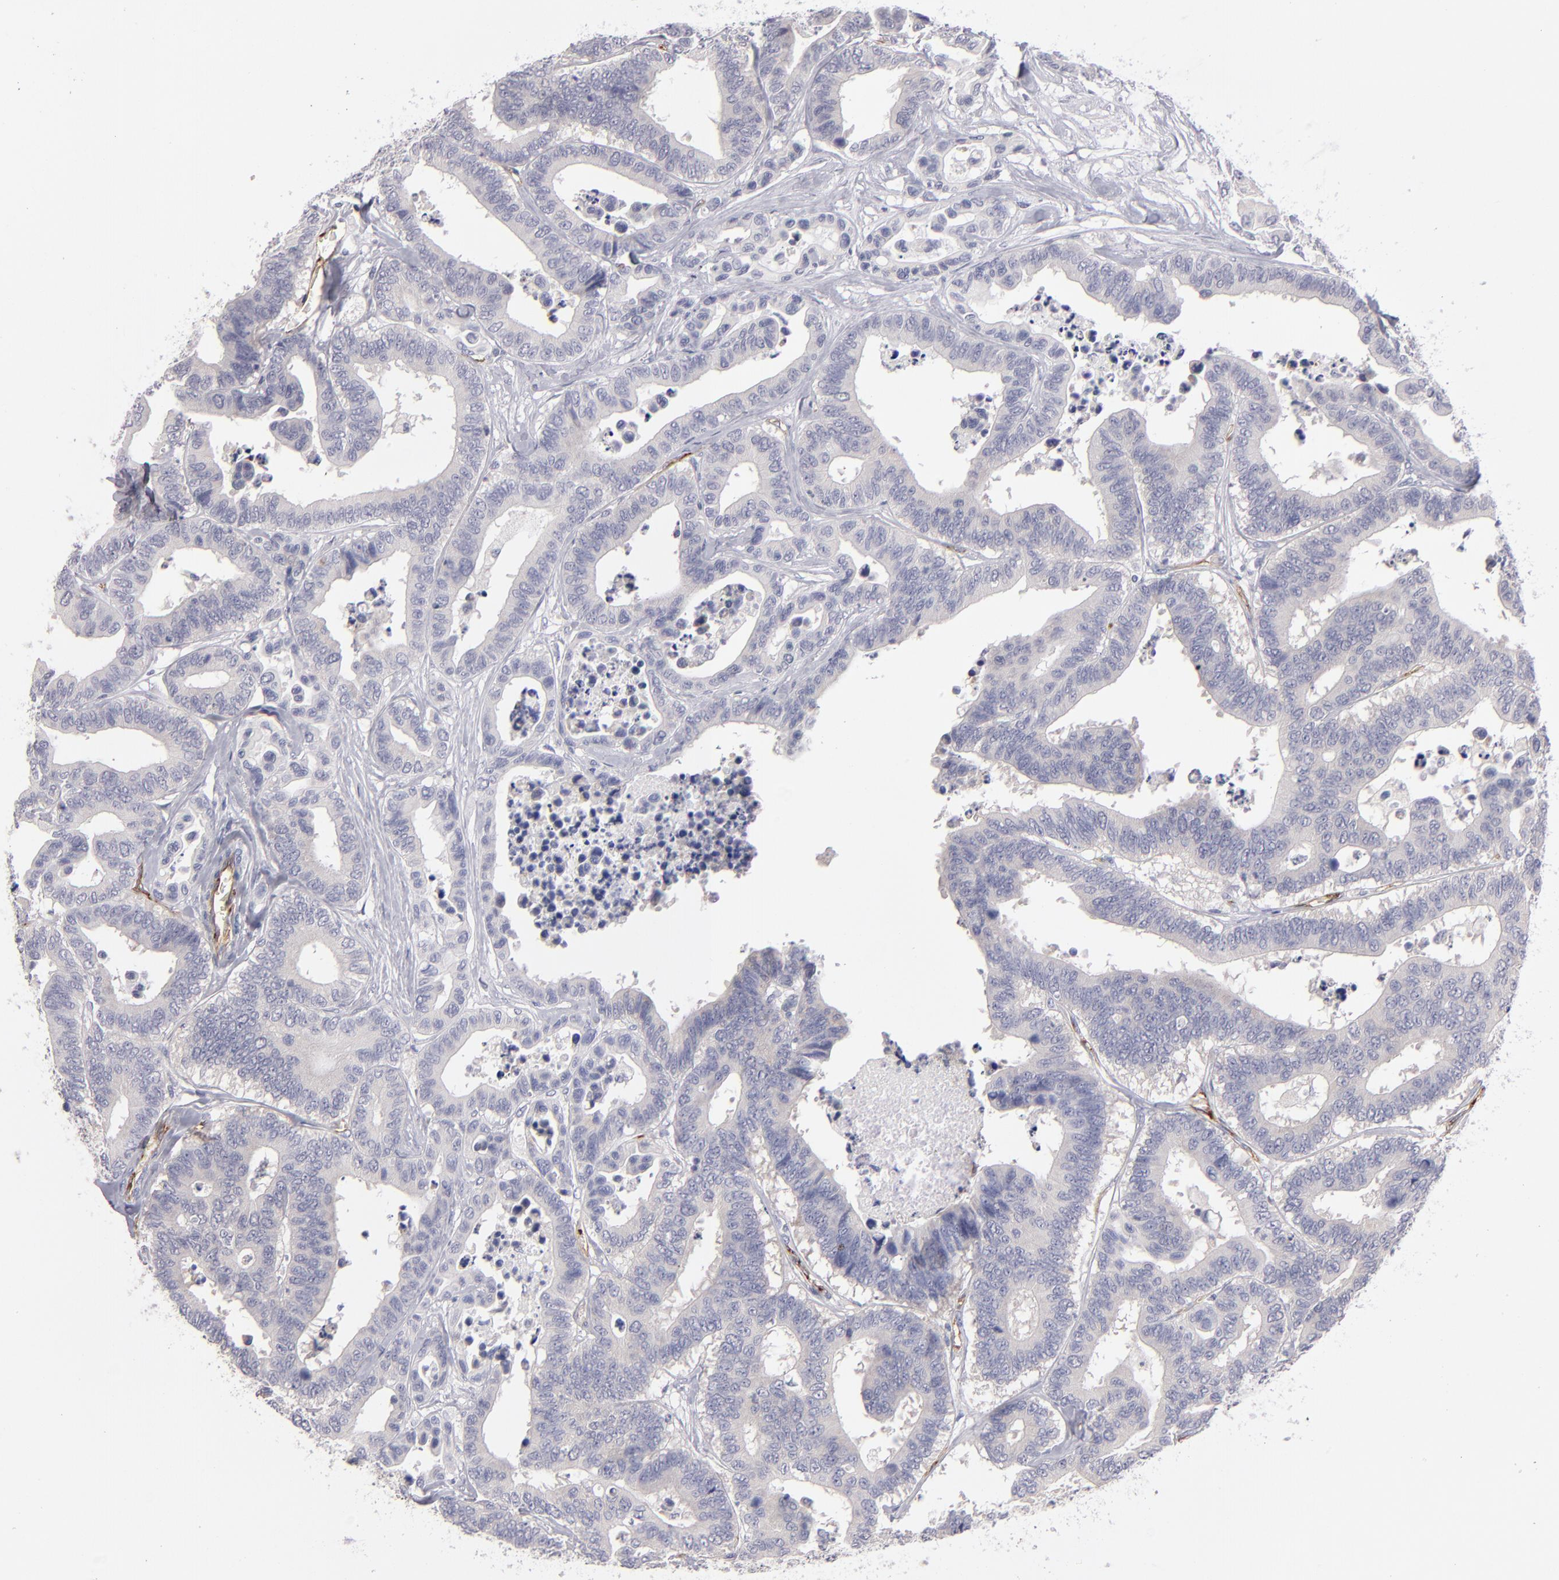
{"staining": {"intensity": "negative", "quantity": "none", "location": "none"}, "tissue": "colorectal cancer", "cell_type": "Tumor cells", "image_type": "cancer", "snomed": [{"axis": "morphology", "description": "Adenocarcinoma, NOS"}, {"axis": "topography", "description": "Colon"}], "caption": "Immunohistochemistry micrograph of human colorectal cancer (adenocarcinoma) stained for a protein (brown), which displays no expression in tumor cells.", "gene": "PLVAP", "patient": {"sex": "male", "age": 82}}